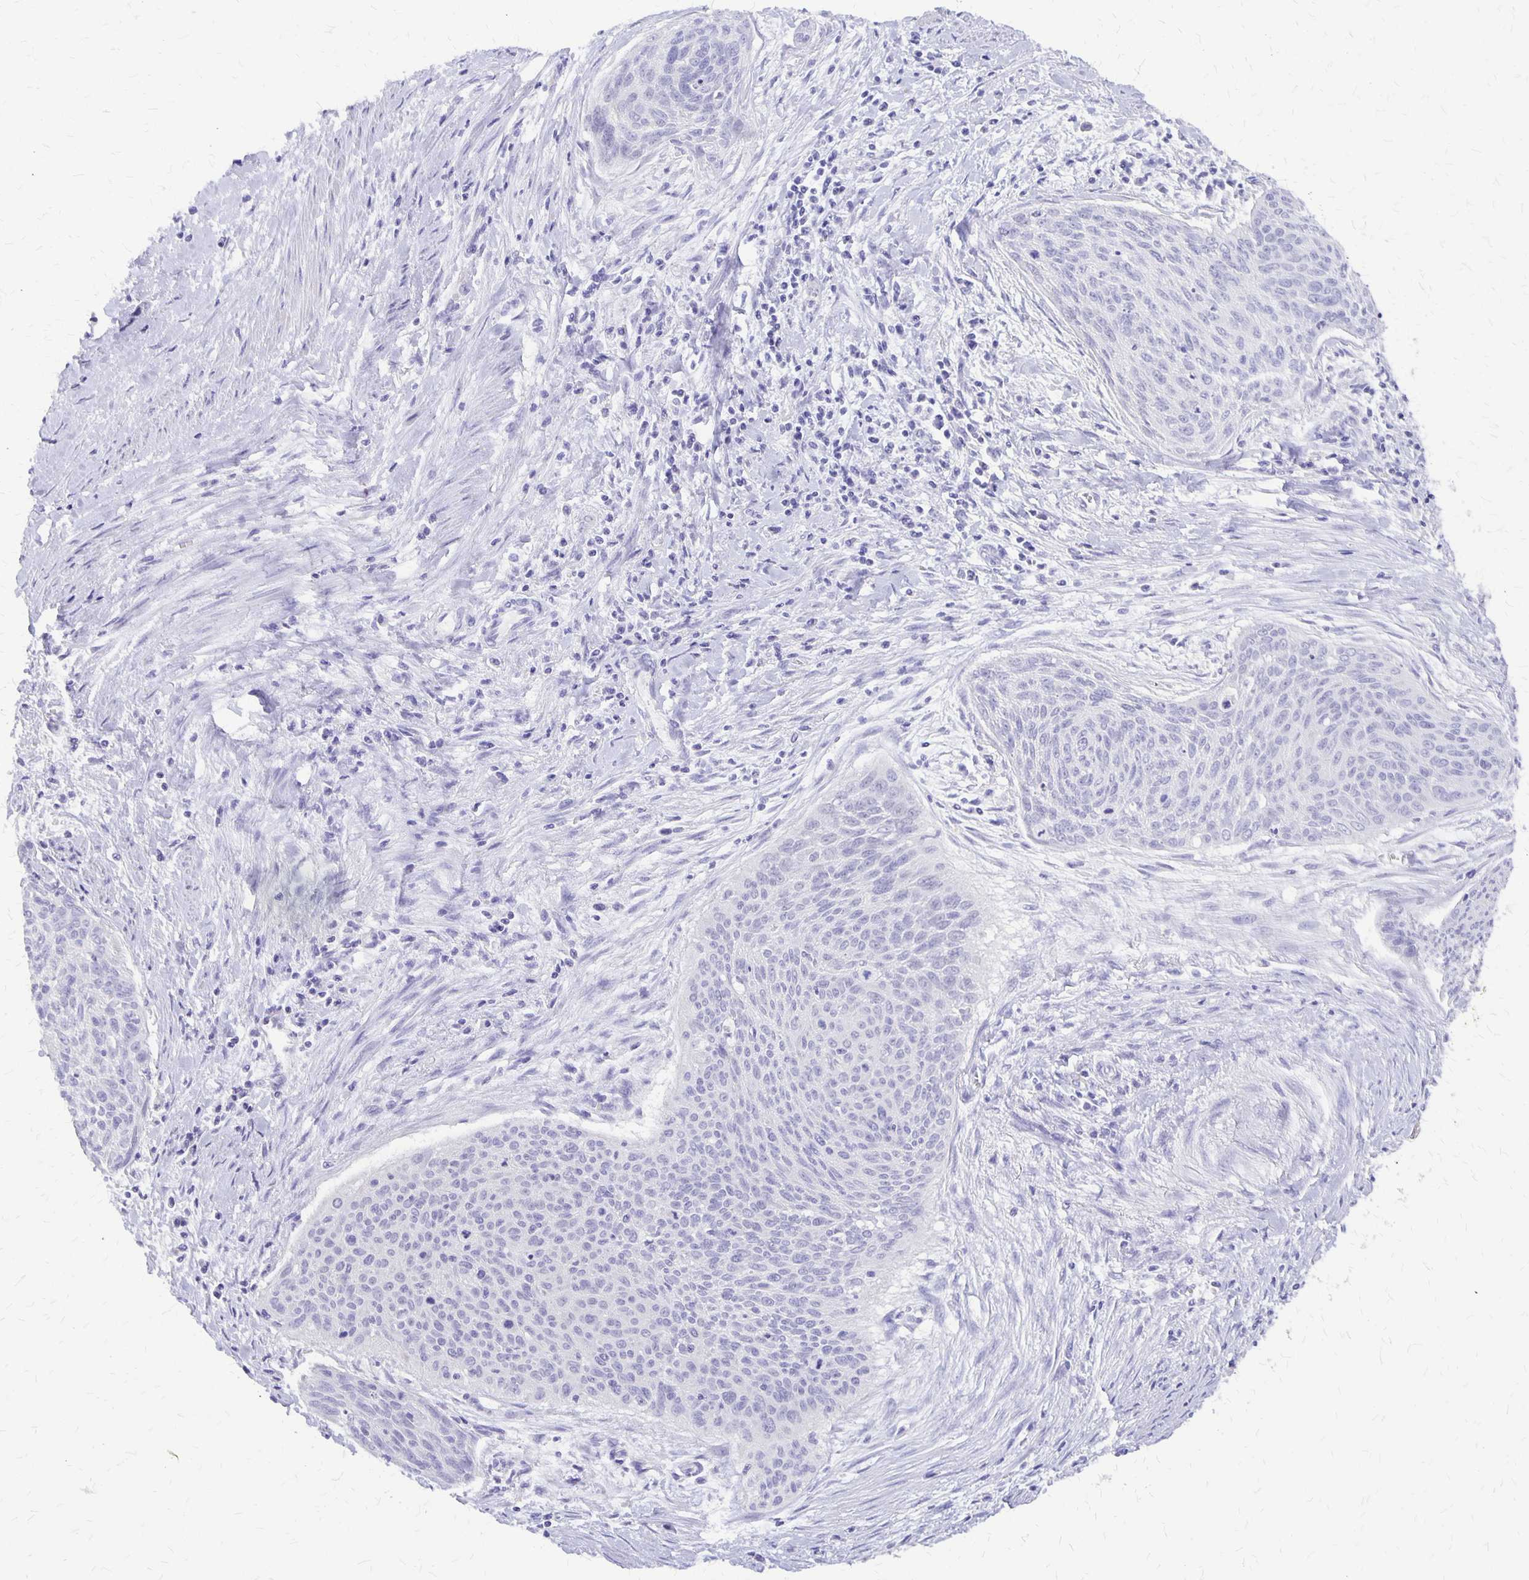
{"staining": {"intensity": "negative", "quantity": "none", "location": "none"}, "tissue": "cervical cancer", "cell_type": "Tumor cells", "image_type": "cancer", "snomed": [{"axis": "morphology", "description": "Squamous cell carcinoma, NOS"}, {"axis": "topography", "description": "Cervix"}], "caption": "This is an IHC image of human cervical cancer. There is no staining in tumor cells.", "gene": "SI", "patient": {"sex": "female", "age": 55}}